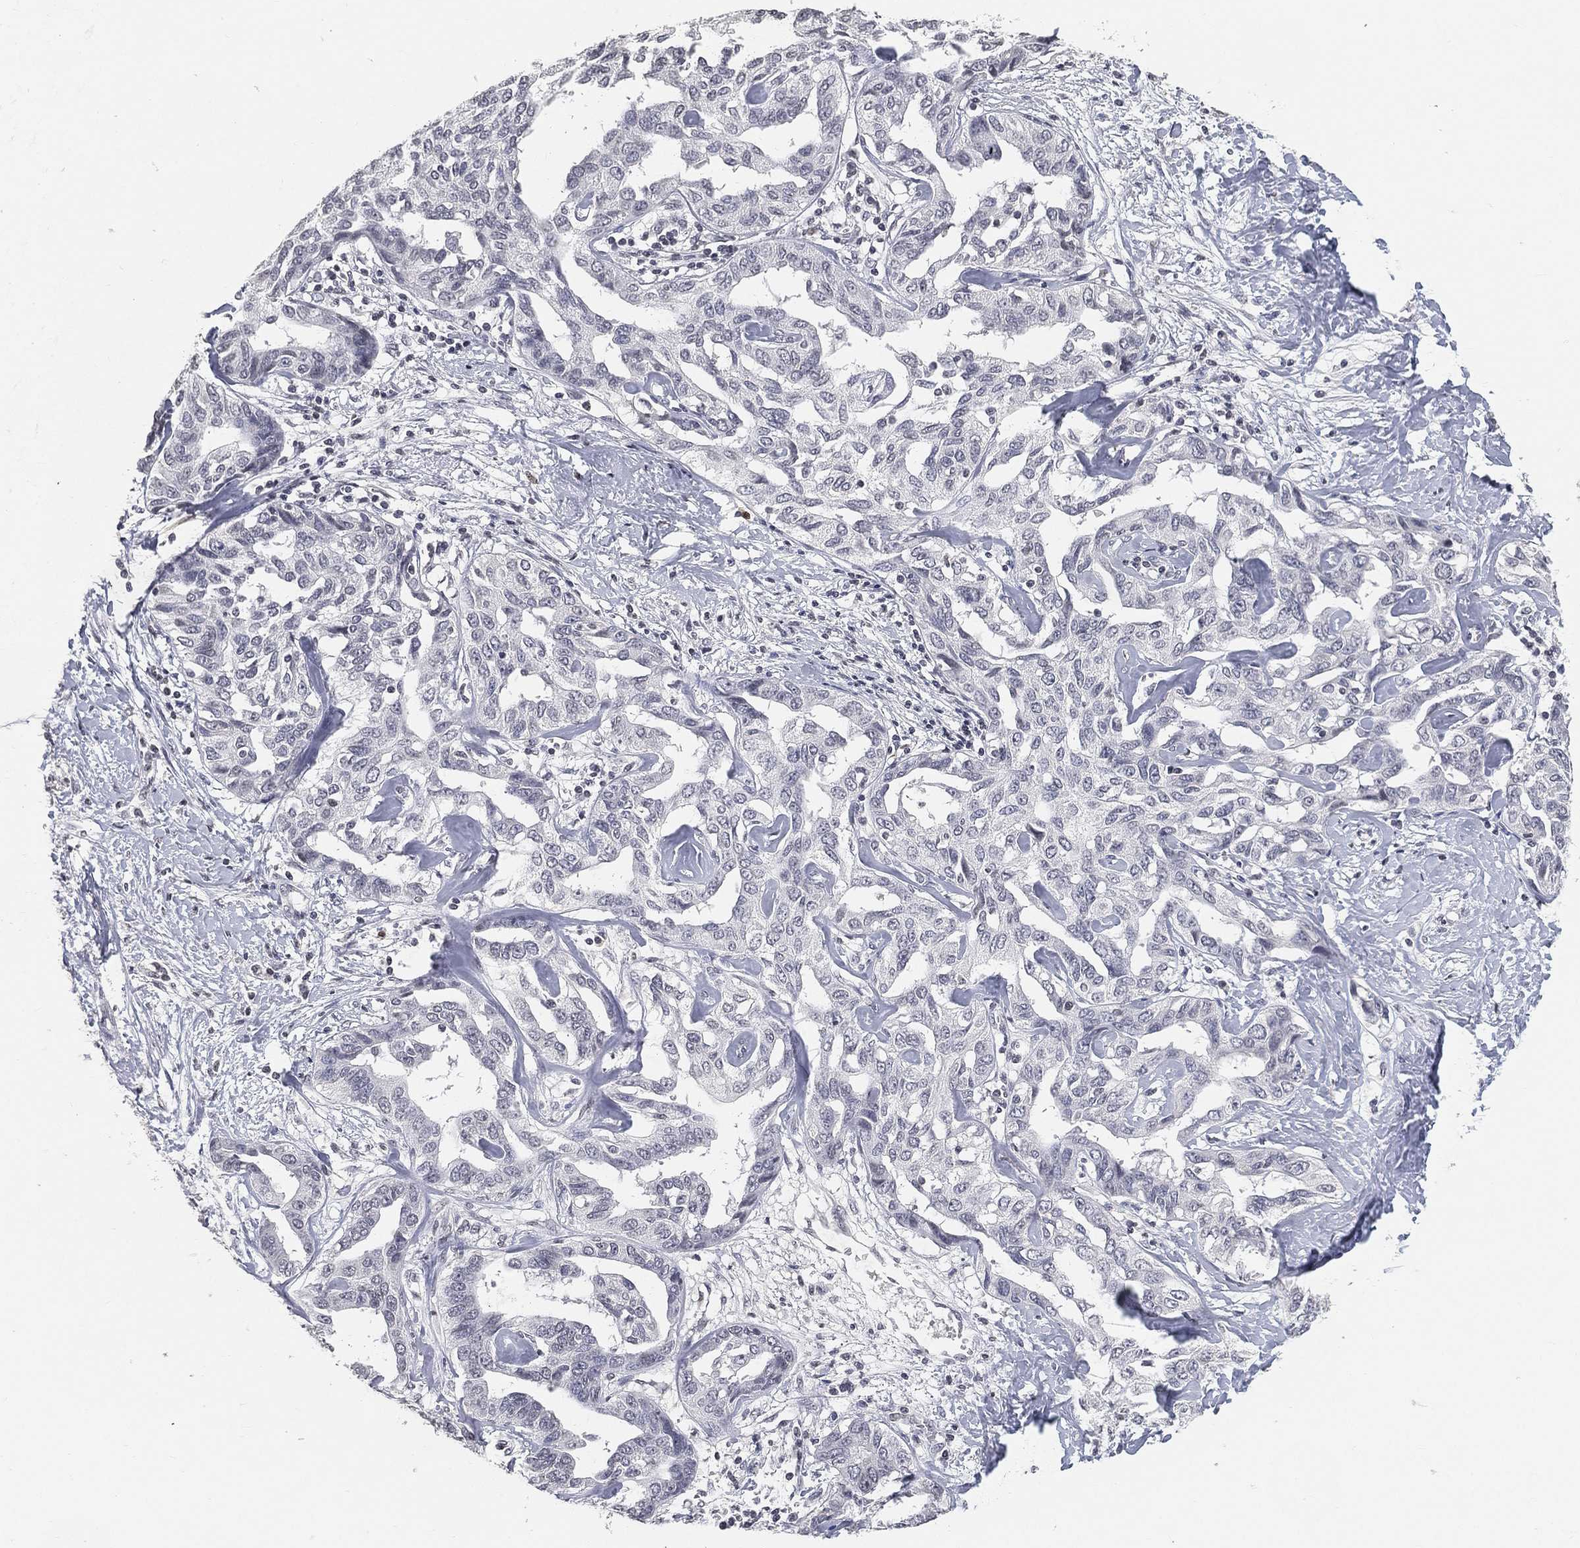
{"staining": {"intensity": "negative", "quantity": "none", "location": "none"}, "tissue": "liver cancer", "cell_type": "Tumor cells", "image_type": "cancer", "snomed": [{"axis": "morphology", "description": "Cholangiocarcinoma"}, {"axis": "topography", "description": "Liver"}], "caption": "Tumor cells show no significant expression in liver cancer (cholangiocarcinoma).", "gene": "ARG1", "patient": {"sex": "male", "age": 59}}